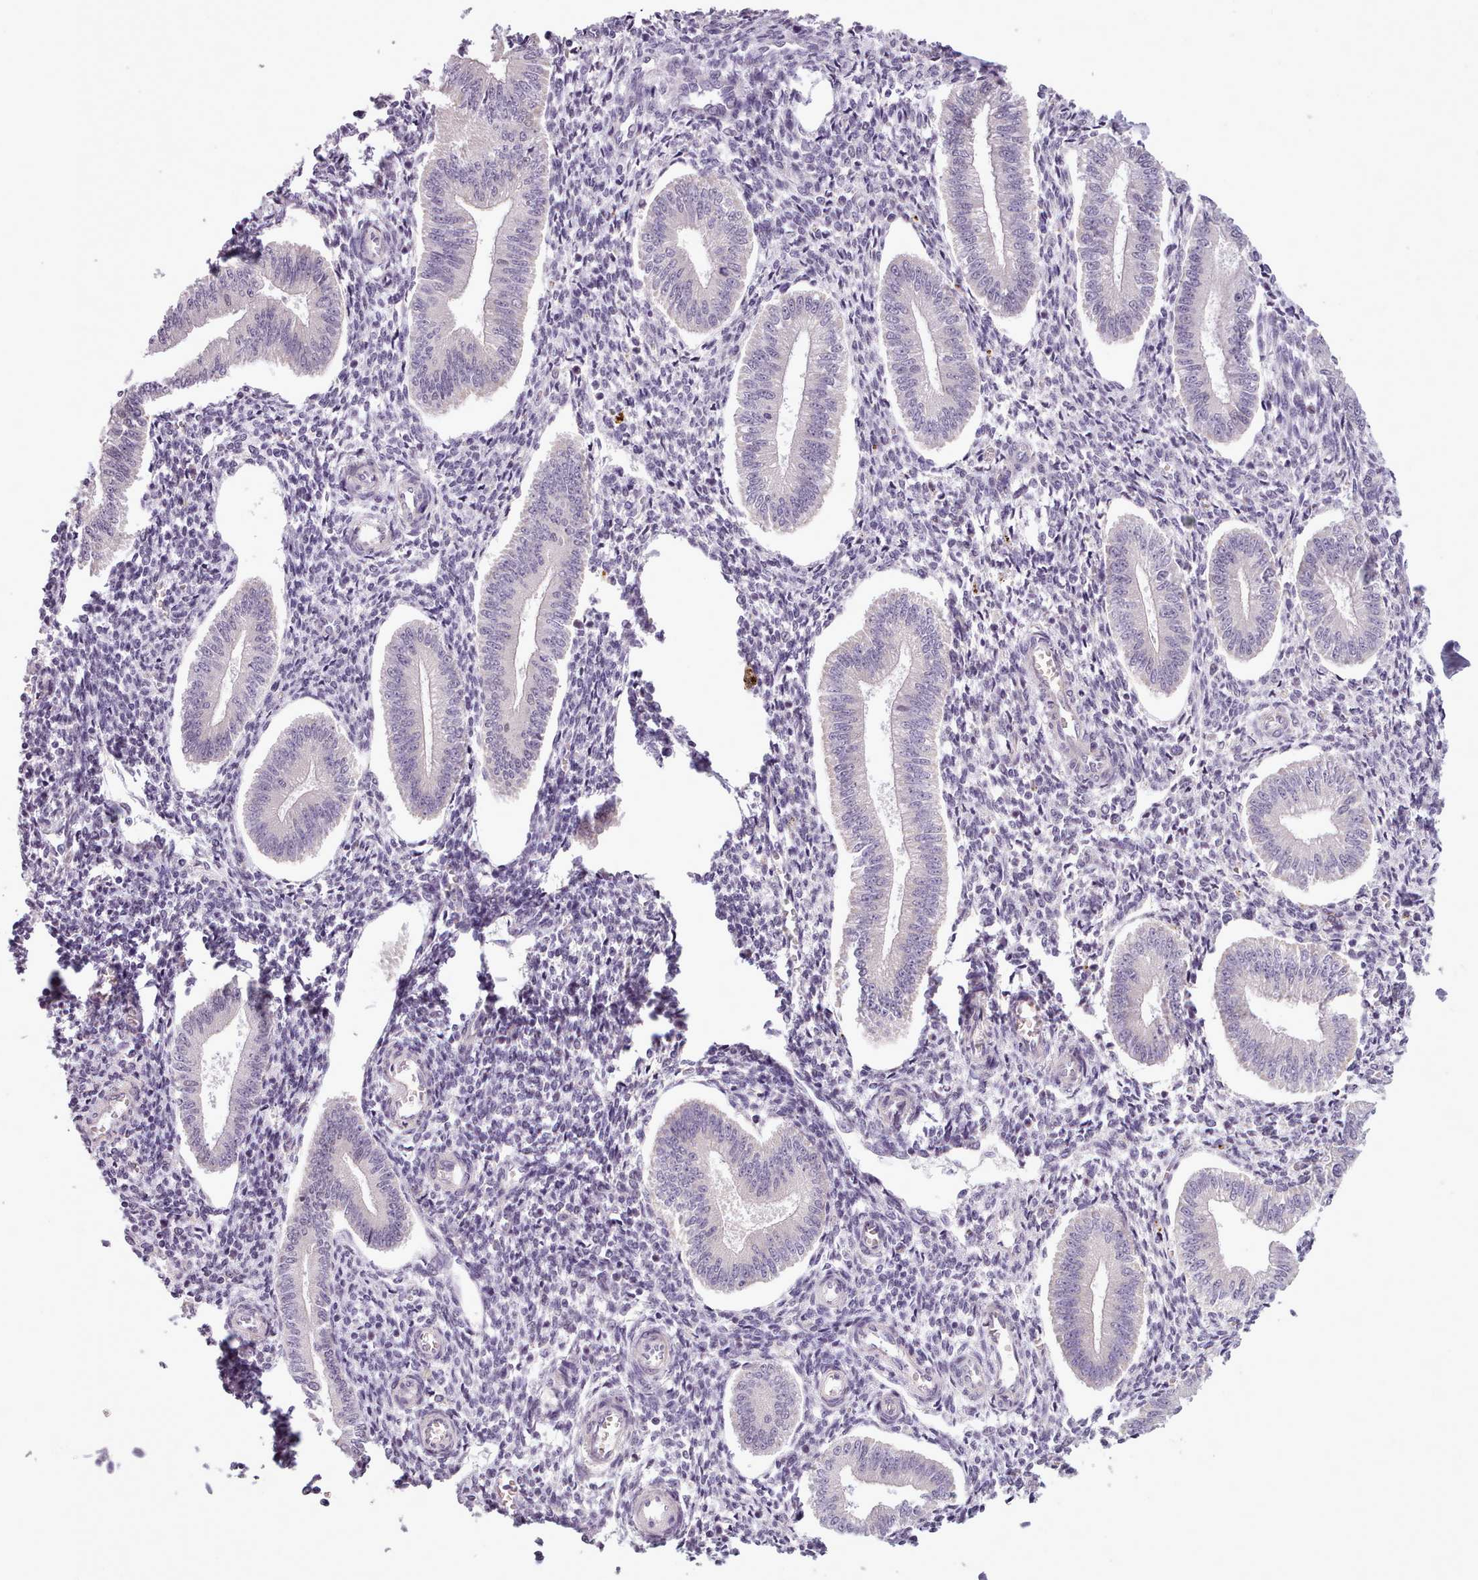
{"staining": {"intensity": "negative", "quantity": "none", "location": "none"}, "tissue": "endometrium", "cell_type": "Cells in endometrial stroma", "image_type": "normal", "snomed": [{"axis": "morphology", "description": "Normal tissue, NOS"}, {"axis": "topography", "description": "Endometrium"}], "caption": "High power microscopy photomicrograph of an IHC photomicrograph of unremarkable endometrium, revealing no significant positivity in cells in endometrial stroma. The staining is performed using DAB brown chromogen with nuclei counter-stained in using hematoxylin.", "gene": "SLURP1", "patient": {"sex": "female", "age": 34}}